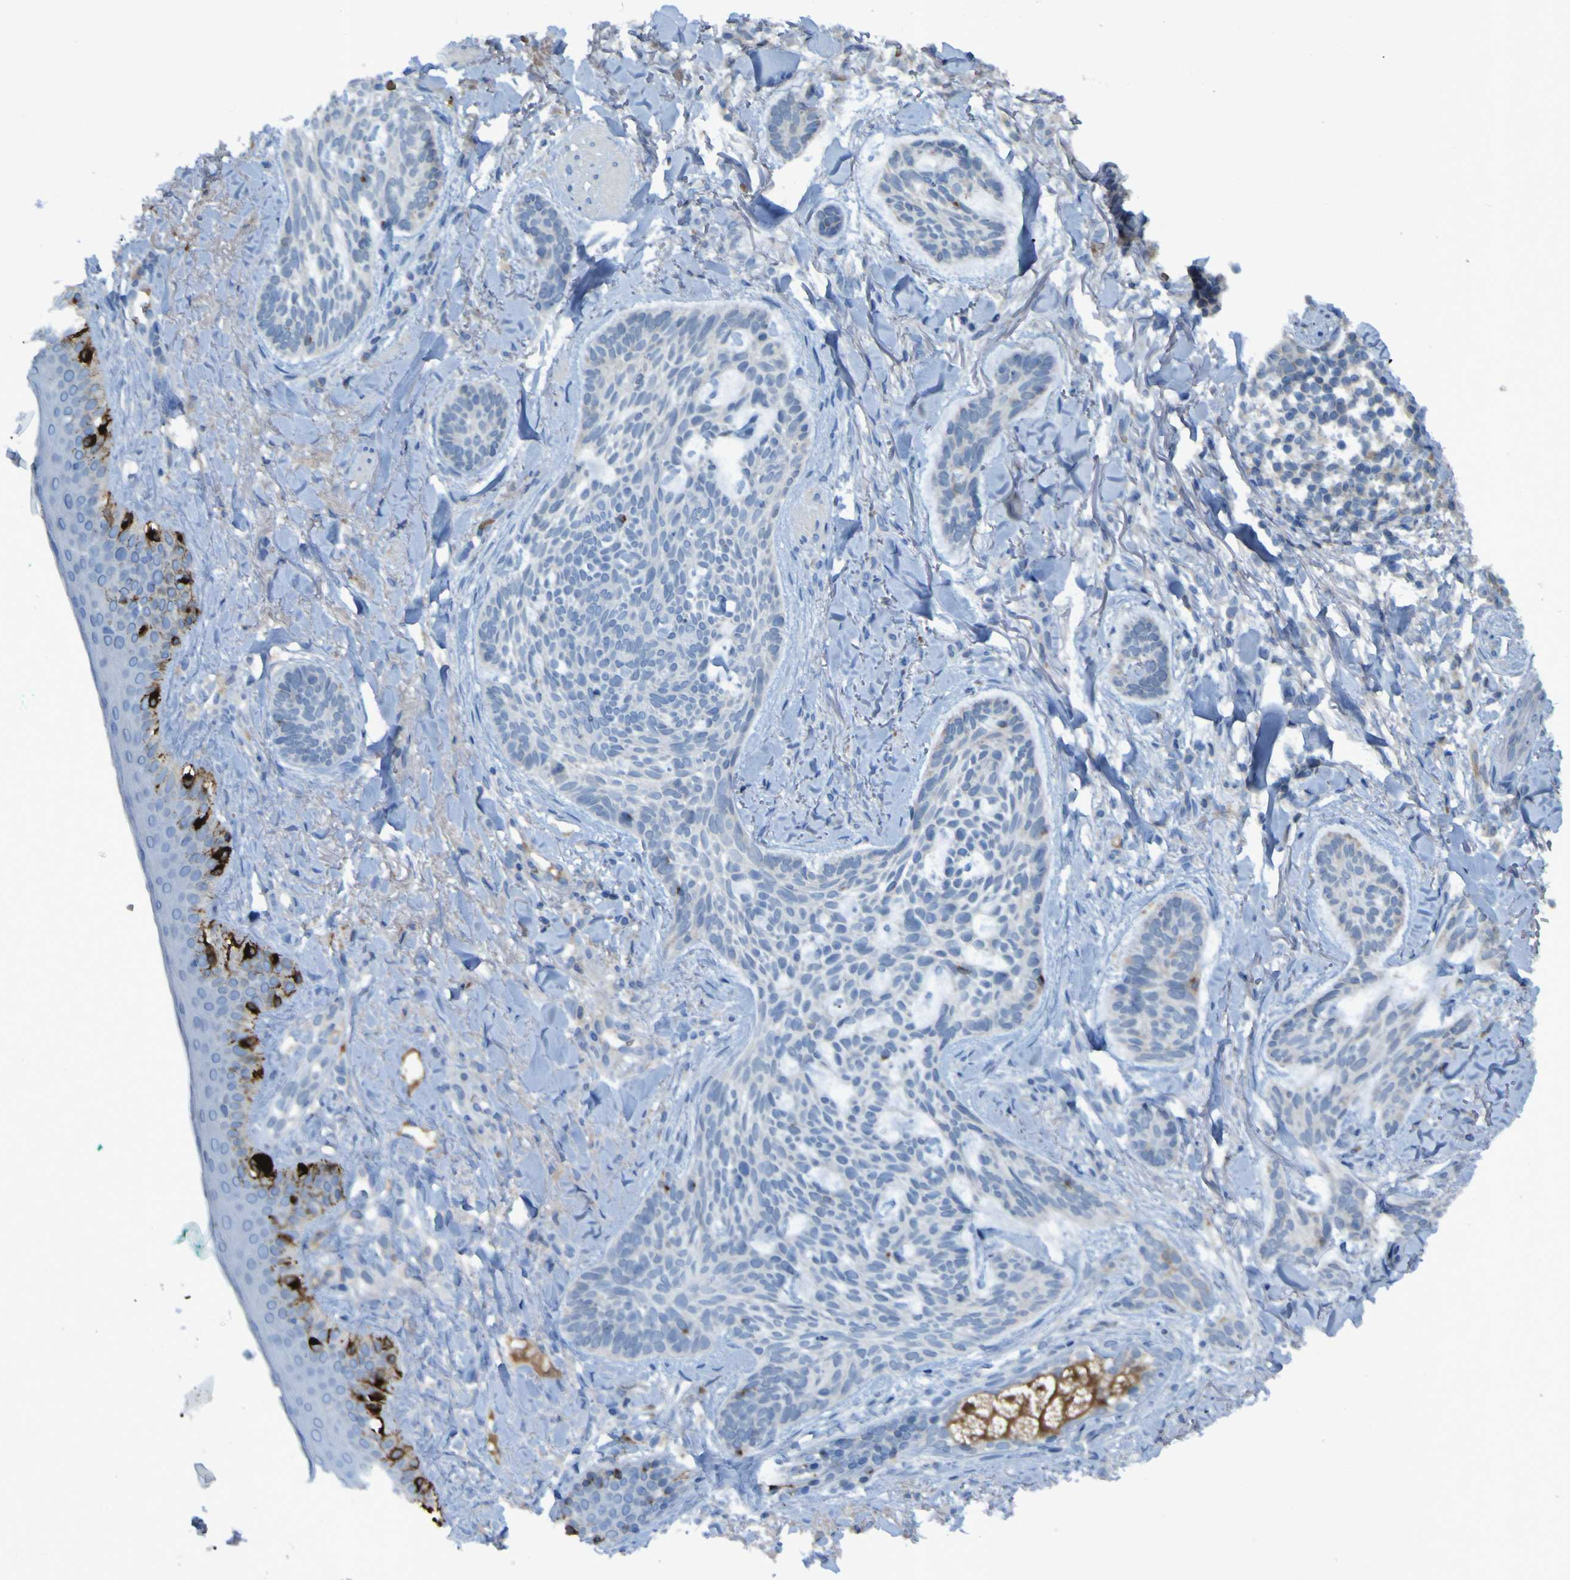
{"staining": {"intensity": "negative", "quantity": "none", "location": "none"}, "tissue": "skin cancer", "cell_type": "Tumor cells", "image_type": "cancer", "snomed": [{"axis": "morphology", "description": "Basal cell carcinoma"}, {"axis": "topography", "description": "Skin"}], "caption": "Immunohistochemistry of skin basal cell carcinoma displays no positivity in tumor cells.", "gene": "SGK2", "patient": {"sex": "male", "age": 43}}